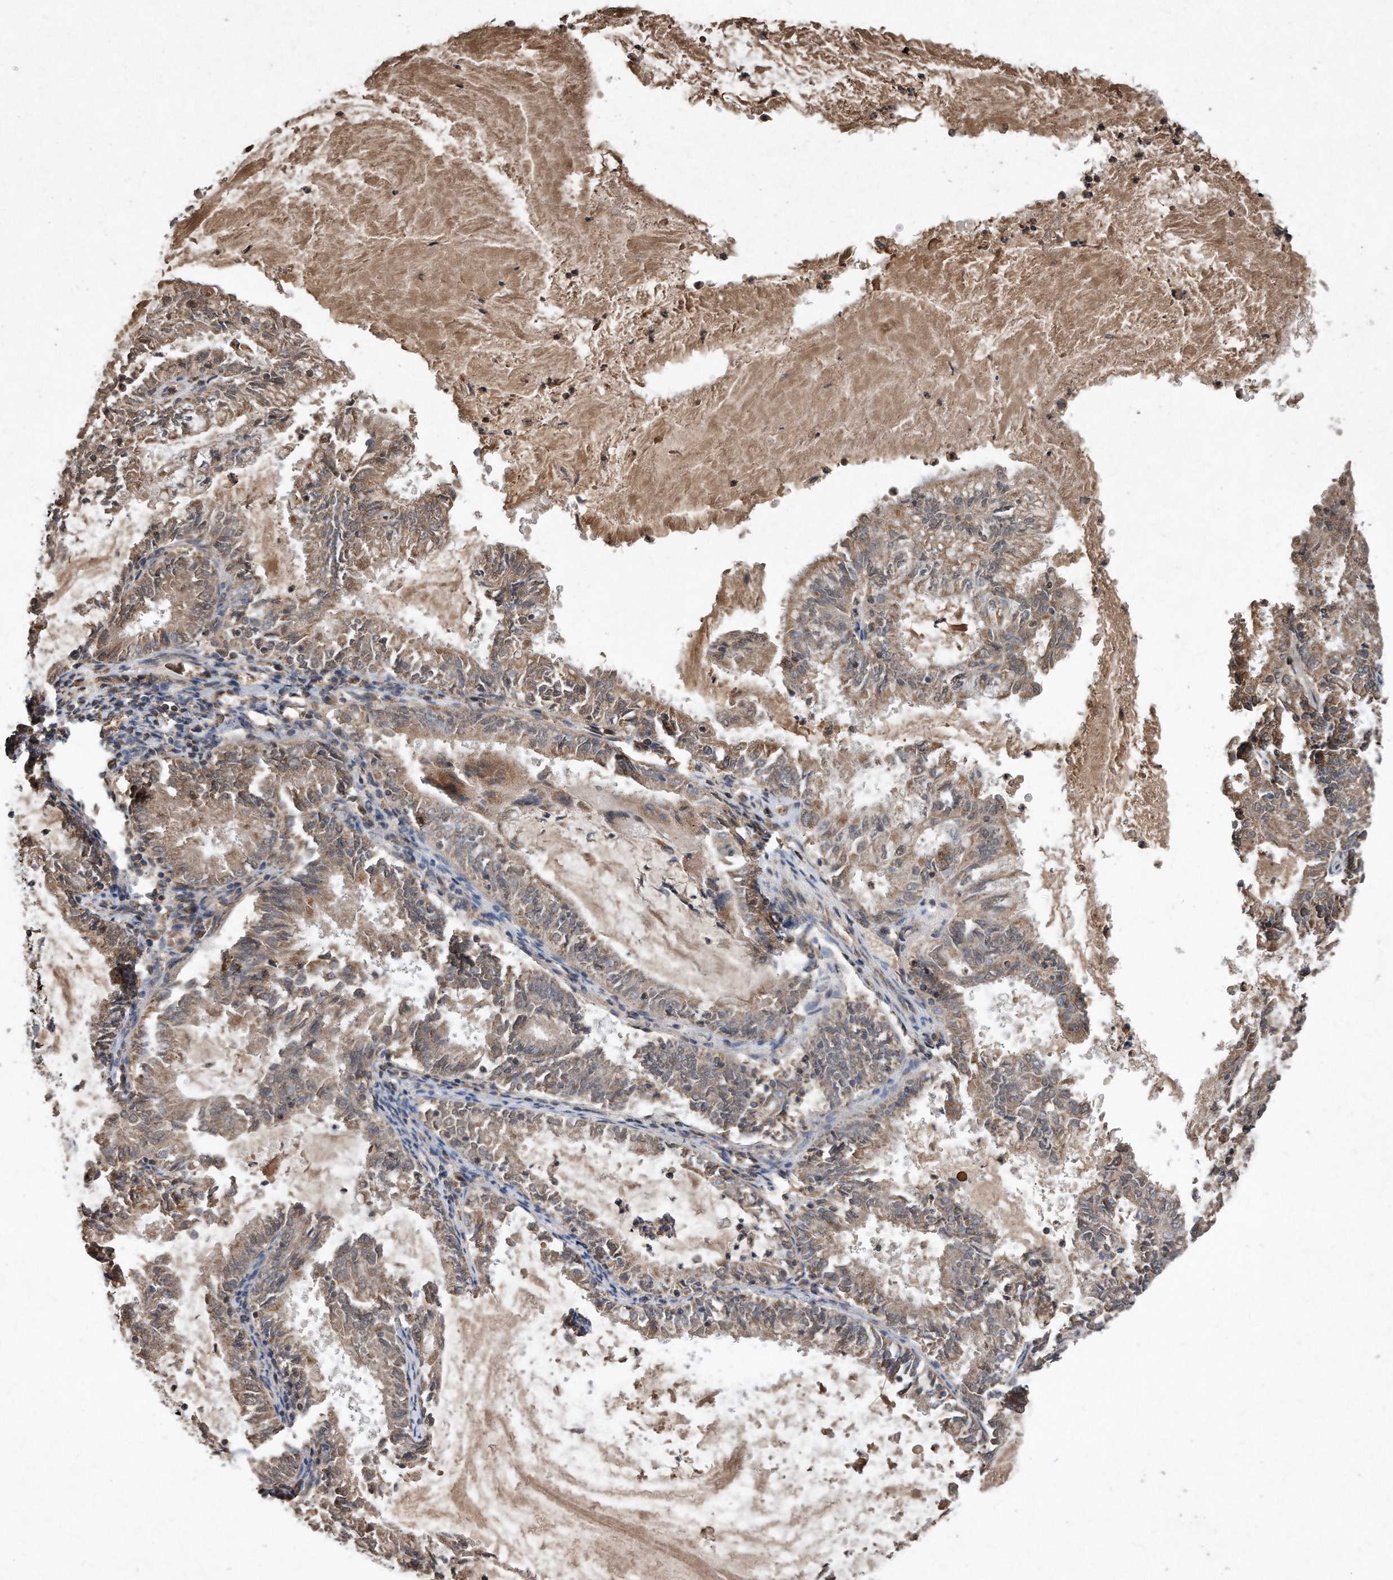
{"staining": {"intensity": "weak", "quantity": "25%-75%", "location": "cytoplasmic/membranous"}, "tissue": "endometrial cancer", "cell_type": "Tumor cells", "image_type": "cancer", "snomed": [{"axis": "morphology", "description": "Adenocarcinoma, NOS"}, {"axis": "topography", "description": "Endometrium"}], "caption": "Human endometrial cancer stained with a protein marker shows weak staining in tumor cells.", "gene": "SDHA", "patient": {"sex": "female", "age": 57}}